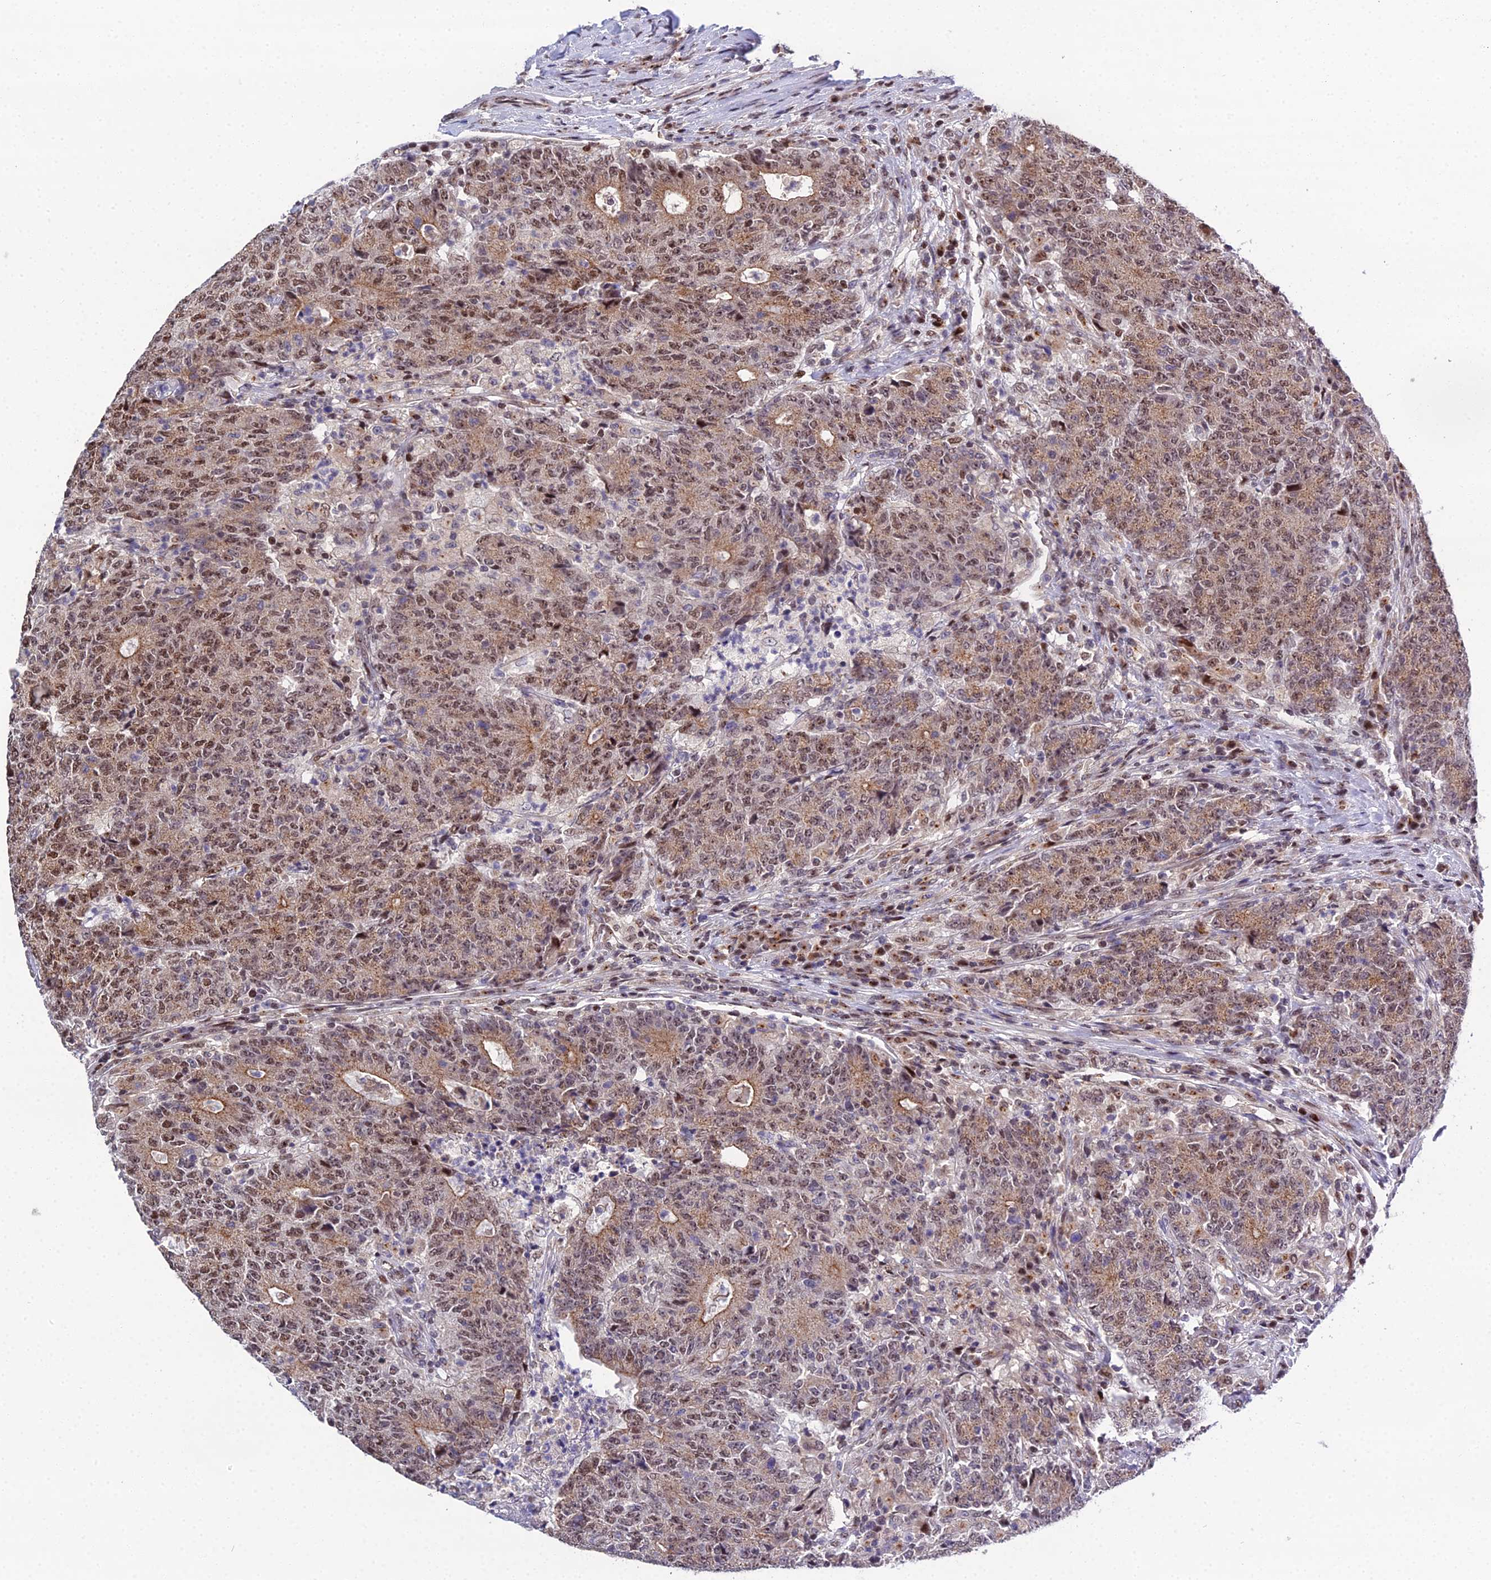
{"staining": {"intensity": "moderate", "quantity": ">75%", "location": "cytoplasmic/membranous,nuclear"}, "tissue": "colorectal cancer", "cell_type": "Tumor cells", "image_type": "cancer", "snomed": [{"axis": "morphology", "description": "Adenocarcinoma, NOS"}, {"axis": "topography", "description": "Colon"}], "caption": "Colorectal cancer (adenocarcinoma) was stained to show a protein in brown. There is medium levels of moderate cytoplasmic/membranous and nuclear expression in approximately >75% of tumor cells.", "gene": "ARL2", "patient": {"sex": "female", "age": 75}}